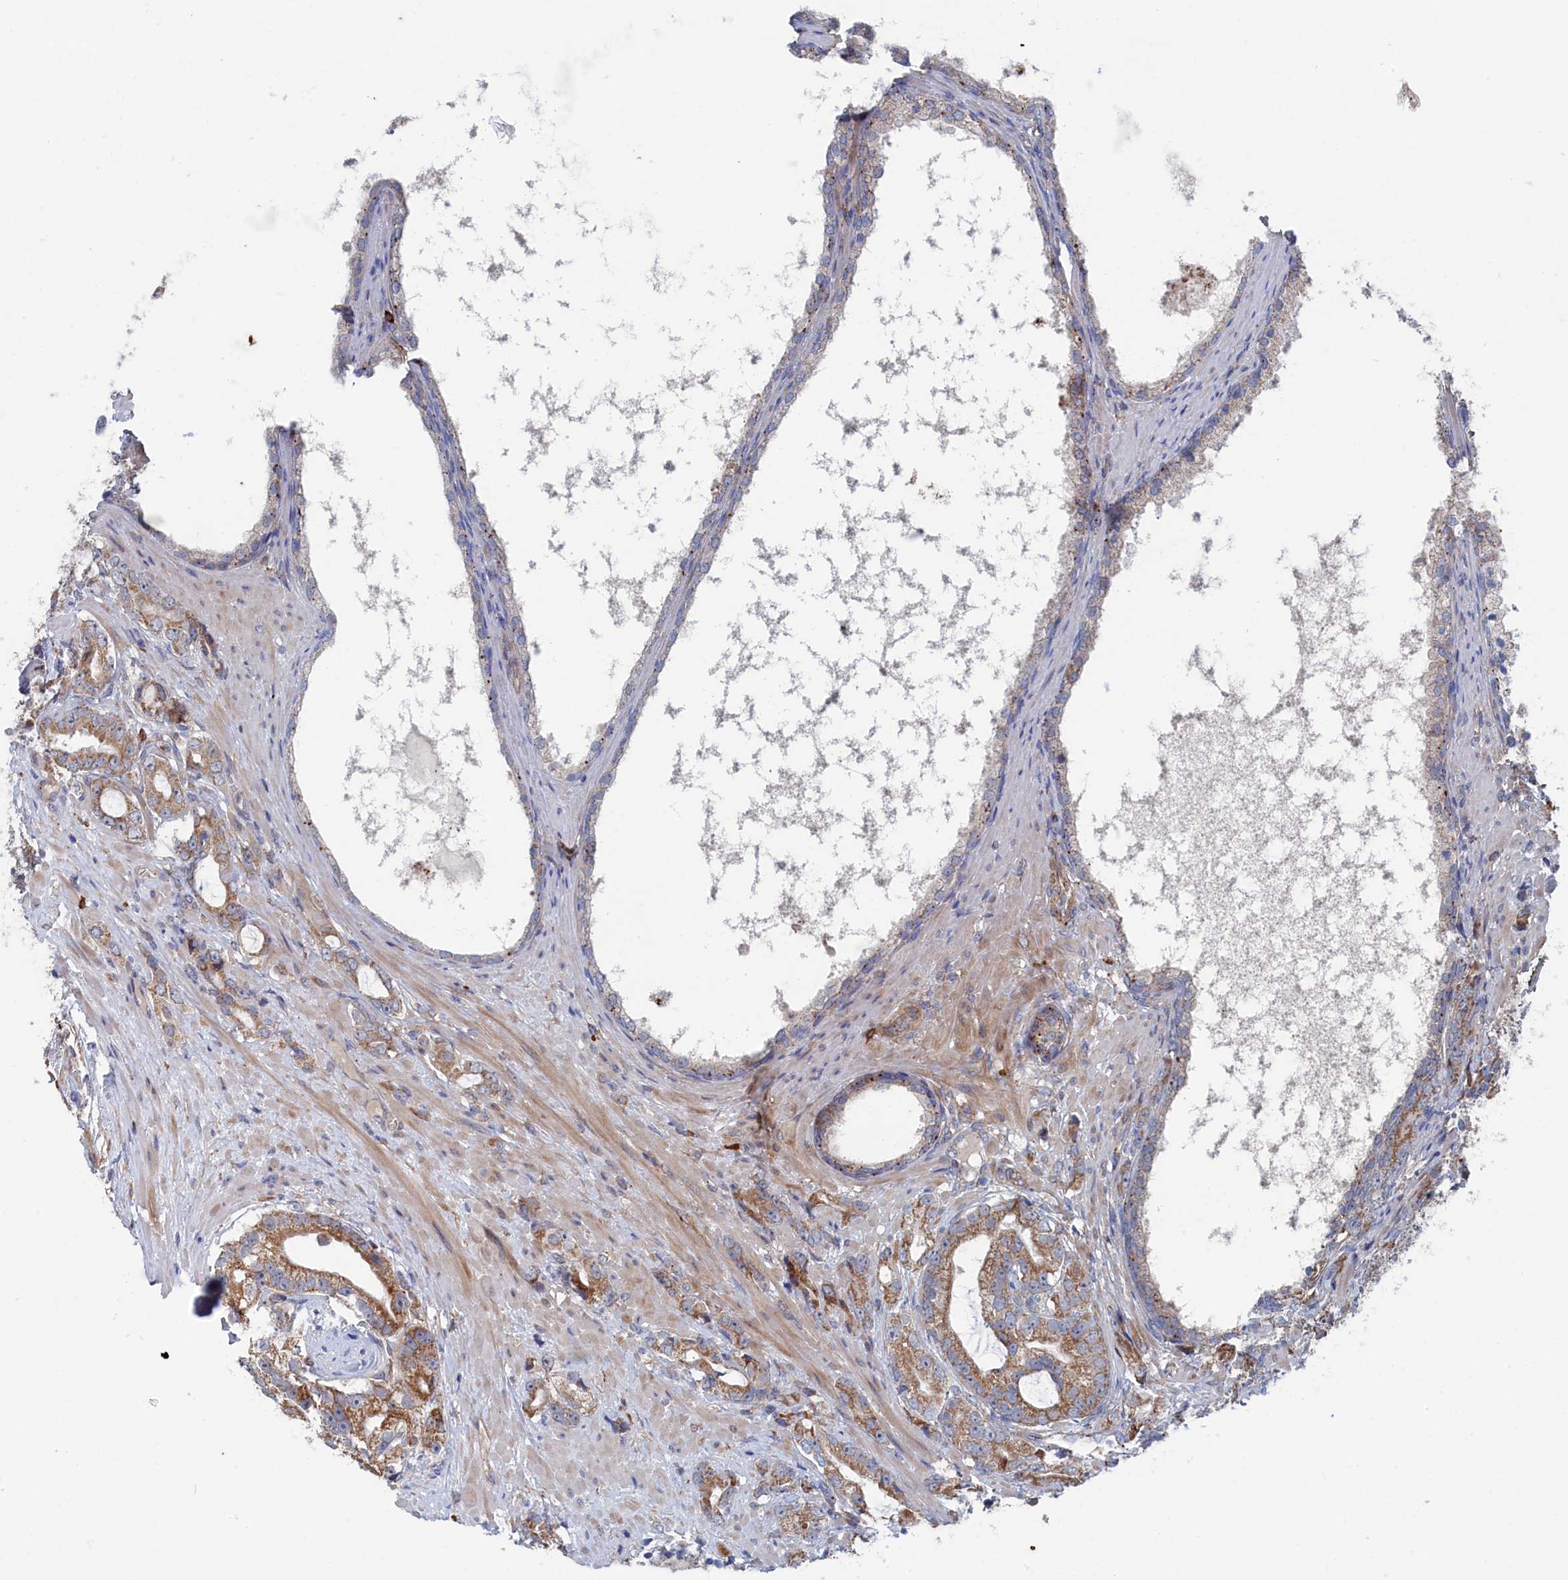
{"staining": {"intensity": "moderate", "quantity": ">75%", "location": "cytoplasmic/membranous"}, "tissue": "prostate cancer", "cell_type": "Tumor cells", "image_type": "cancer", "snomed": [{"axis": "morphology", "description": "Adenocarcinoma, High grade"}, {"axis": "topography", "description": "Prostate"}], "caption": "There is medium levels of moderate cytoplasmic/membranous staining in tumor cells of prostate cancer (high-grade adenocarcinoma), as demonstrated by immunohistochemical staining (brown color).", "gene": "FILIP1L", "patient": {"sex": "male", "age": 75}}